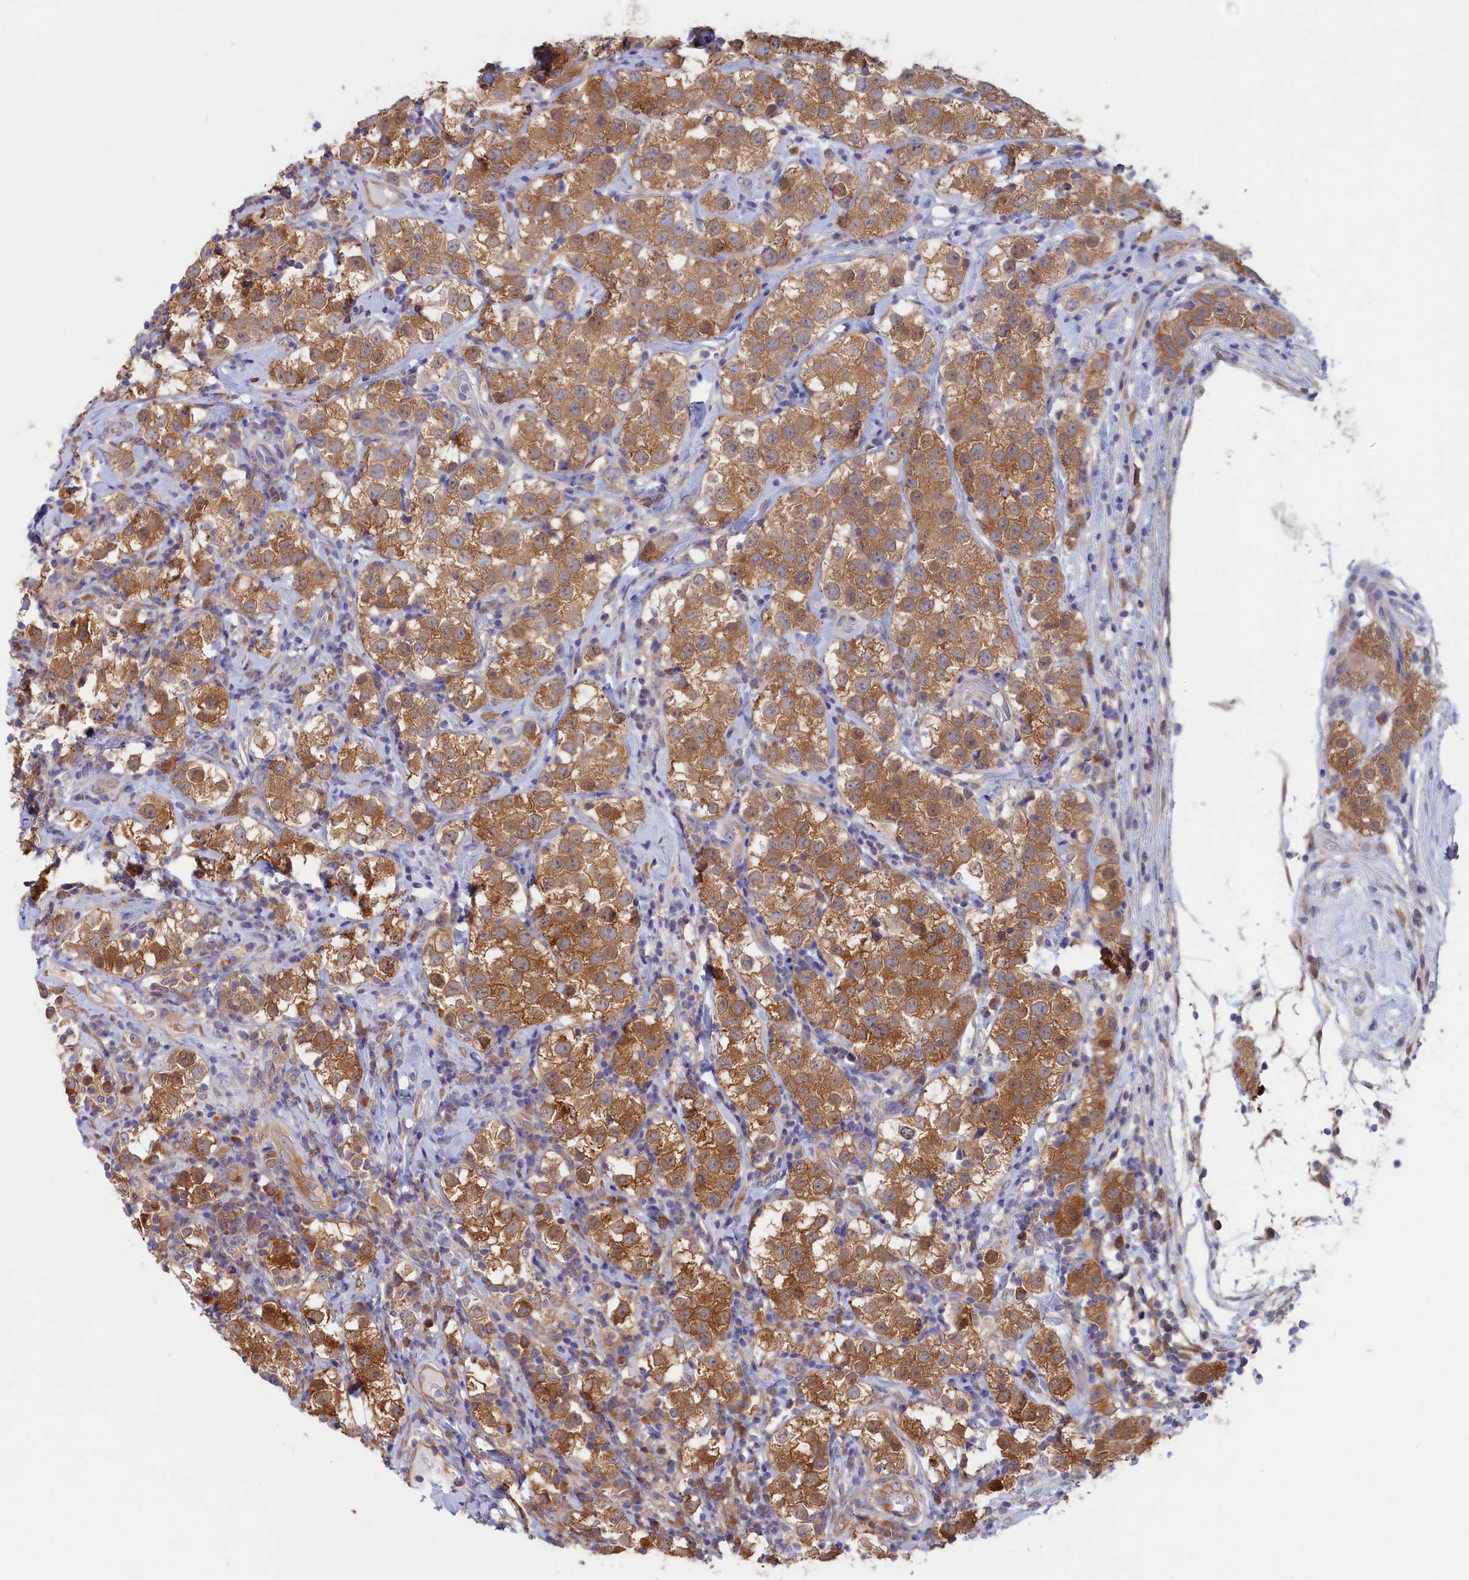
{"staining": {"intensity": "moderate", "quantity": ">75%", "location": "cytoplasmic/membranous"}, "tissue": "testis cancer", "cell_type": "Tumor cells", "image_type": "cancer", "snomed": [{"axis": "morphology", "description": "Seminoma, NOS"}, {"axis": "topography", "description": "Testis"}], "caption": "Human testis seminoma stained for a protein (brown) shows moderate cytoplasmic/membranous positive expression in approximately >75% of tumor cells.", "gene": "SYNDIG1L", "patient": {"sex": "male", "age": 34}}